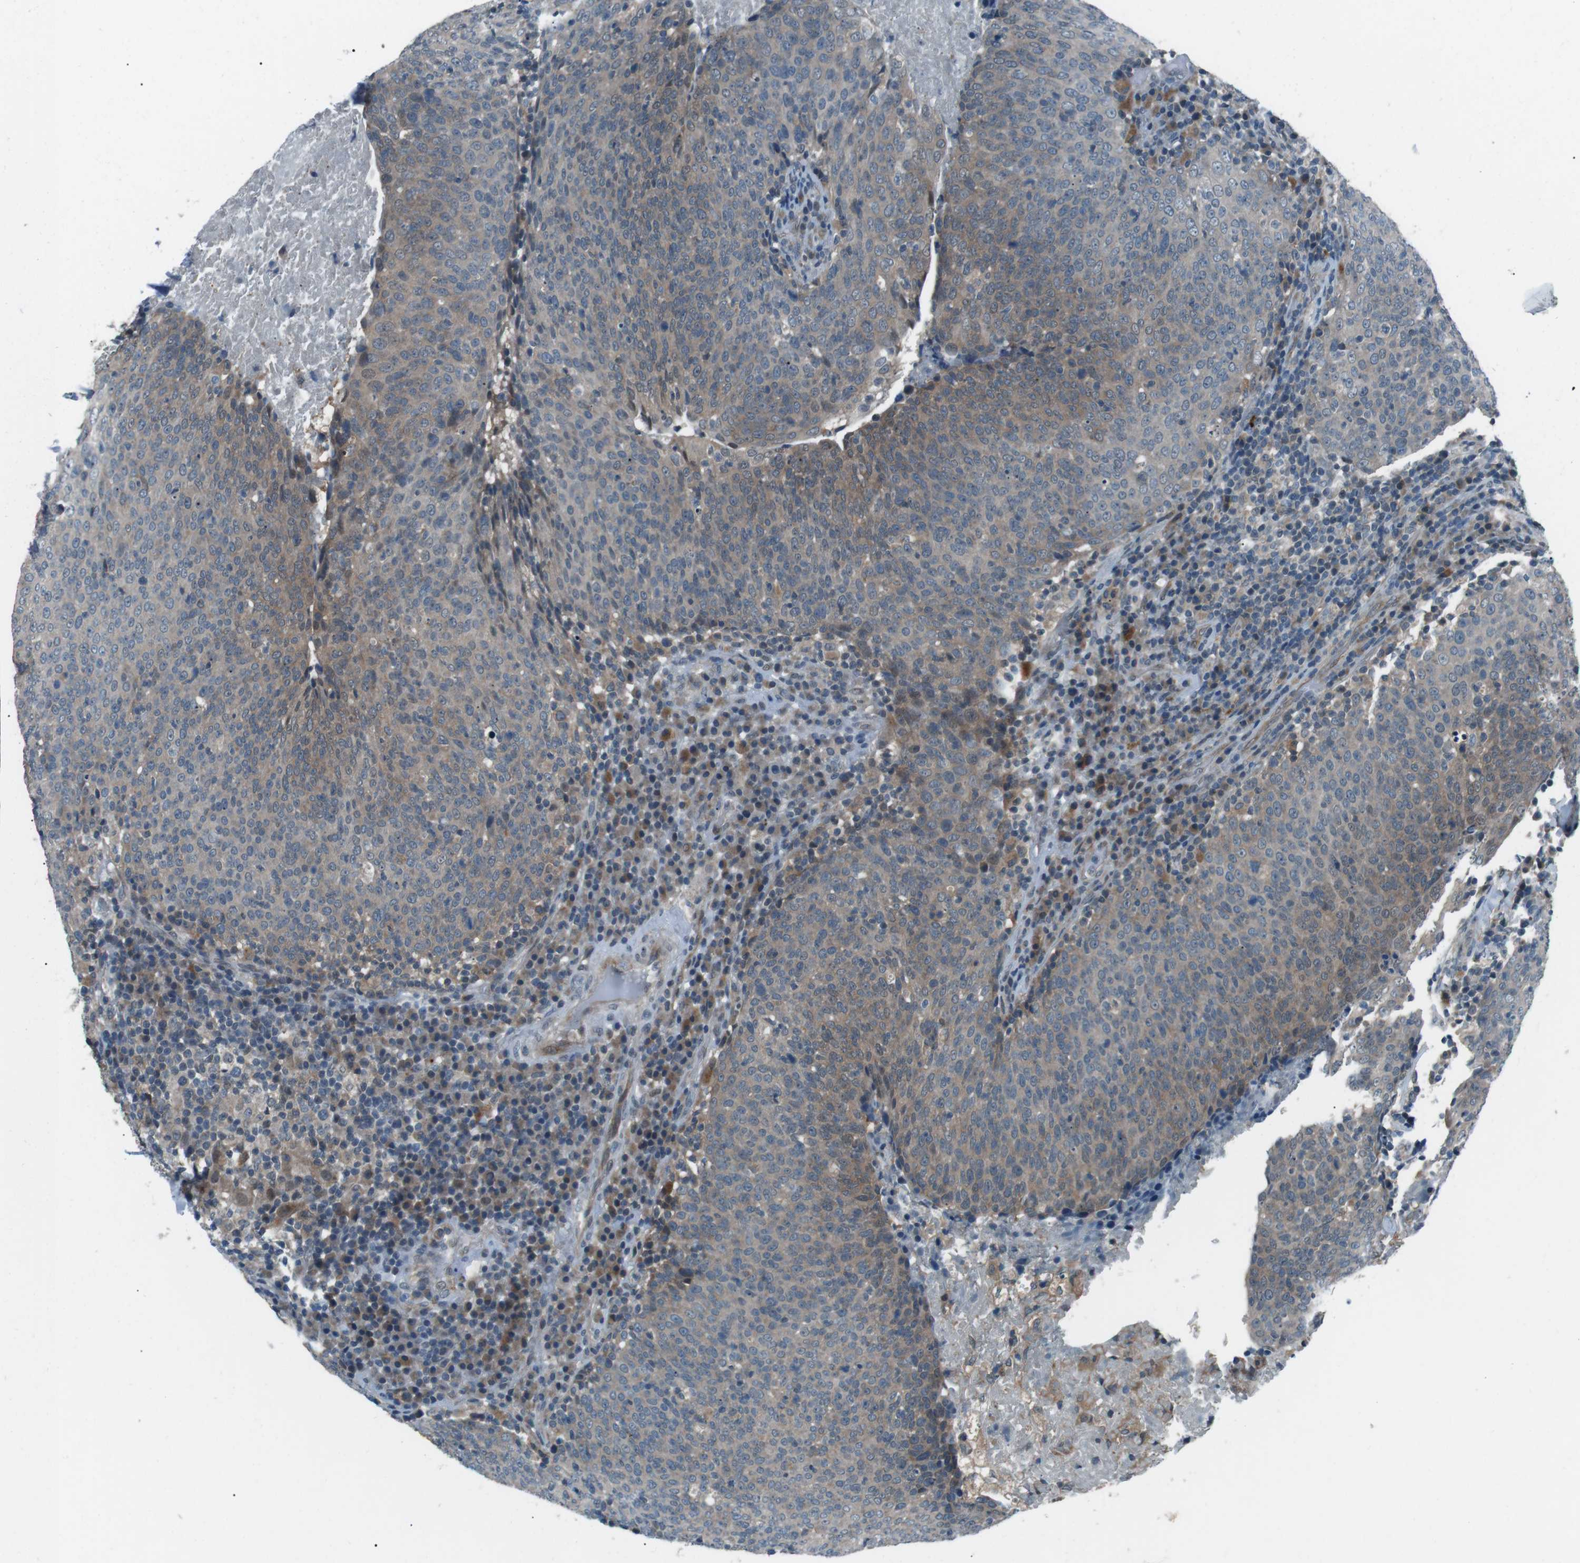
{"staining": {"intensity": "weak", "quantity": "25%-75%", "location": "cytoplasmic/membranous"}, "tissue": "head and neck cancer", "cell_type": "Tumor cells", "image_type": "cancer", "snomed": [{"axis": "morphology", "description": "Squamous cell carcinoma, NOS"}, {"axis": "morphology", "description": "Squamous cell carcinoma, metastatic, NOS"}, {"axis": "topography", "description": "Lymph node"}, {"axis": "topography", "description": "Head-Neck"}], "caption": "Protein staining displays weak cytoplasmic/membranous positivity in approximately 25%-75% of tumor cells in head and neck cancer (squamous cell carcinoma).", "gene": "LRIG2", "patient": {"sex": "male", "age": 62}}